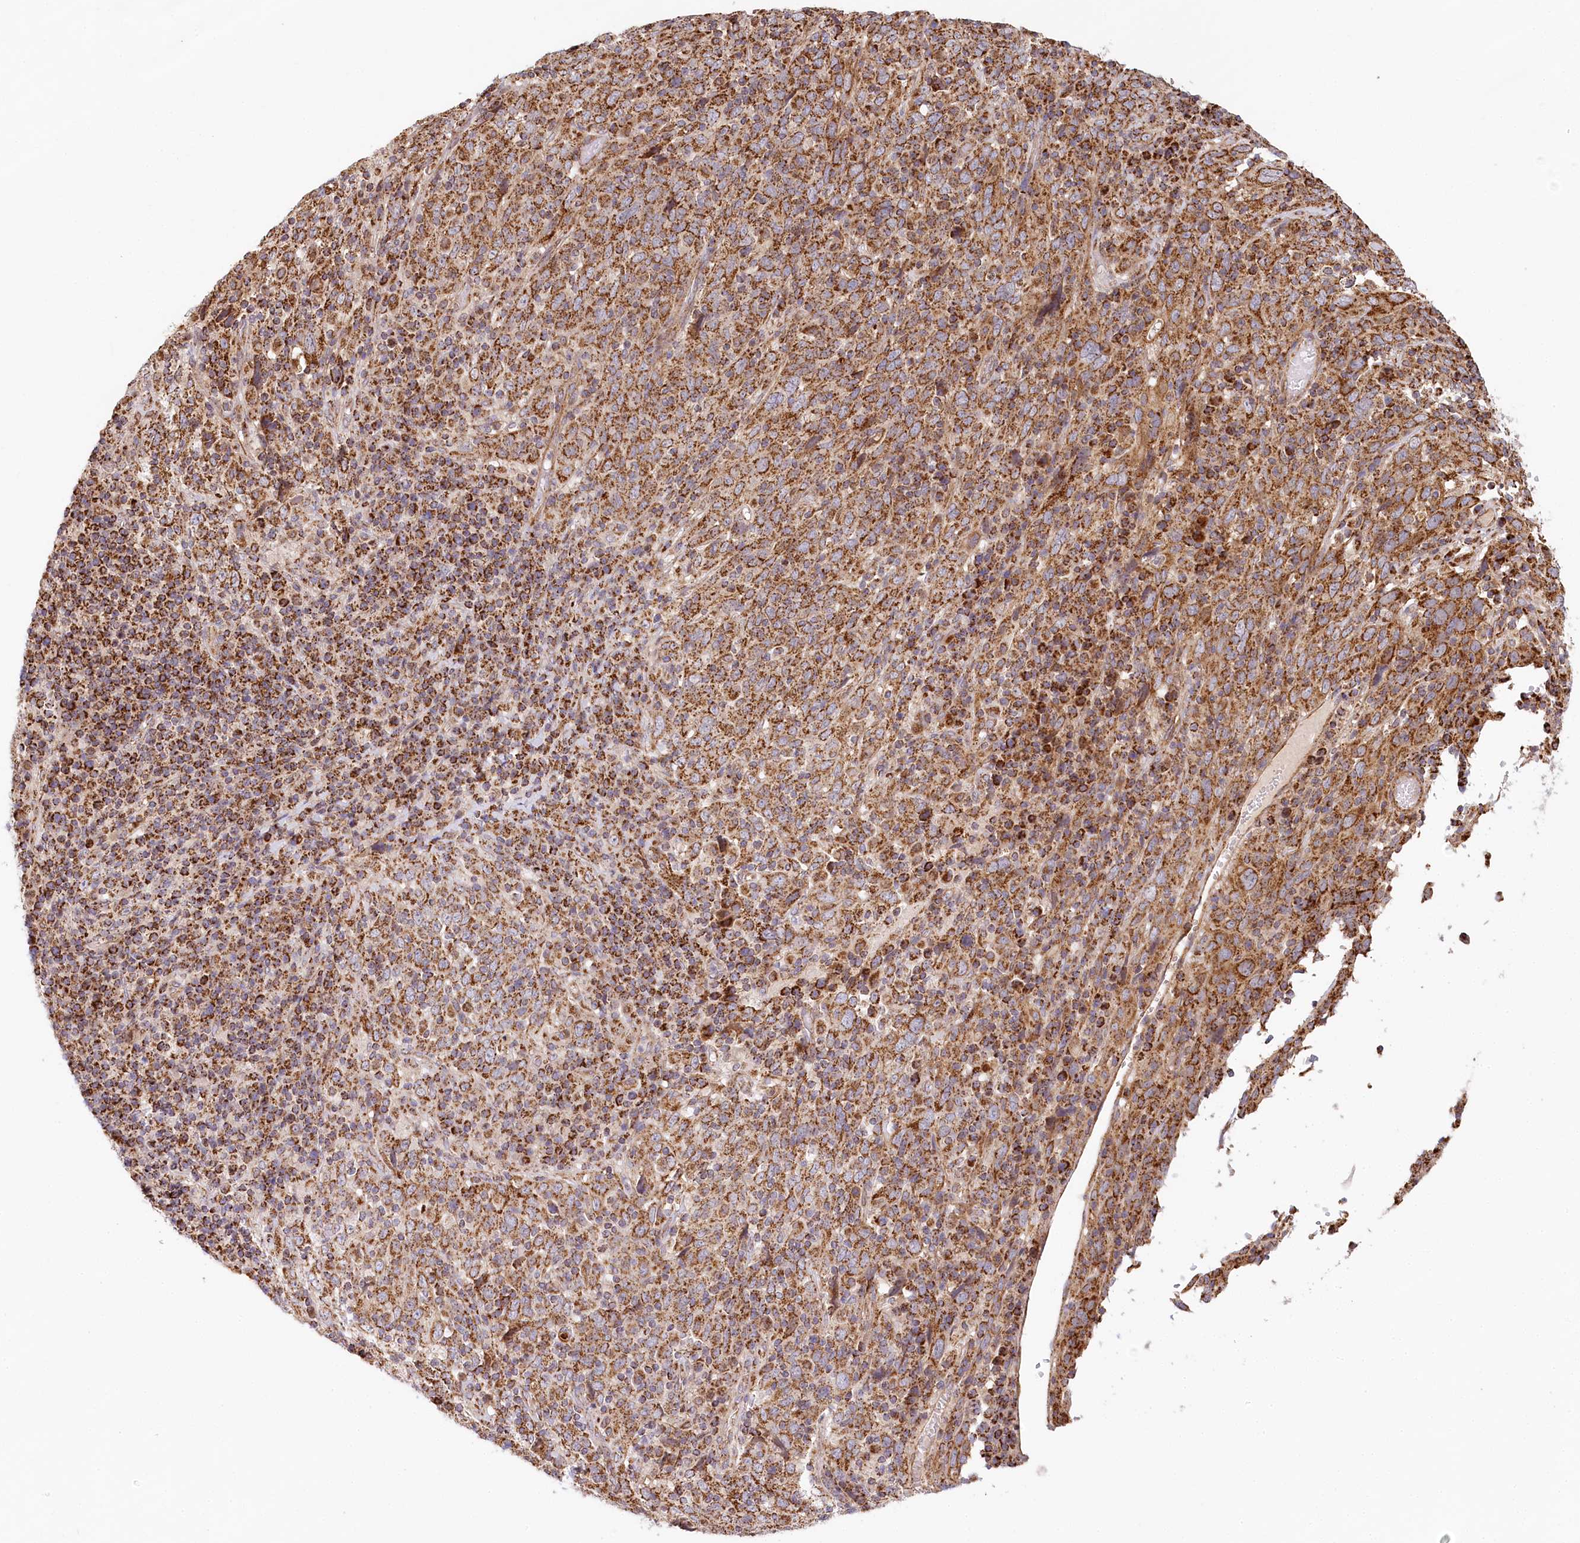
{"staining": {"intensity": "strong", "quantity": ">75%", "location": "cytoplasmic/membranous"}, "tissue": "cervical cancer", "cell_type": "Tumor cells", "image_type": "cancer", "snomed": [{"axis": "morphology", "description": "Squamous cell carcinoma, NOS"}, {"axis": "topography", "description": "Cervix"}], "caption": "Cervical squamous cell carcinoma tissue exhibits strong cytoplasmic/membranous positivity in about >75% of tumor cells, visualized by immunohistochemistry.", "gene": "UMPS", "patient": {"sex": "female", "age": 46}}